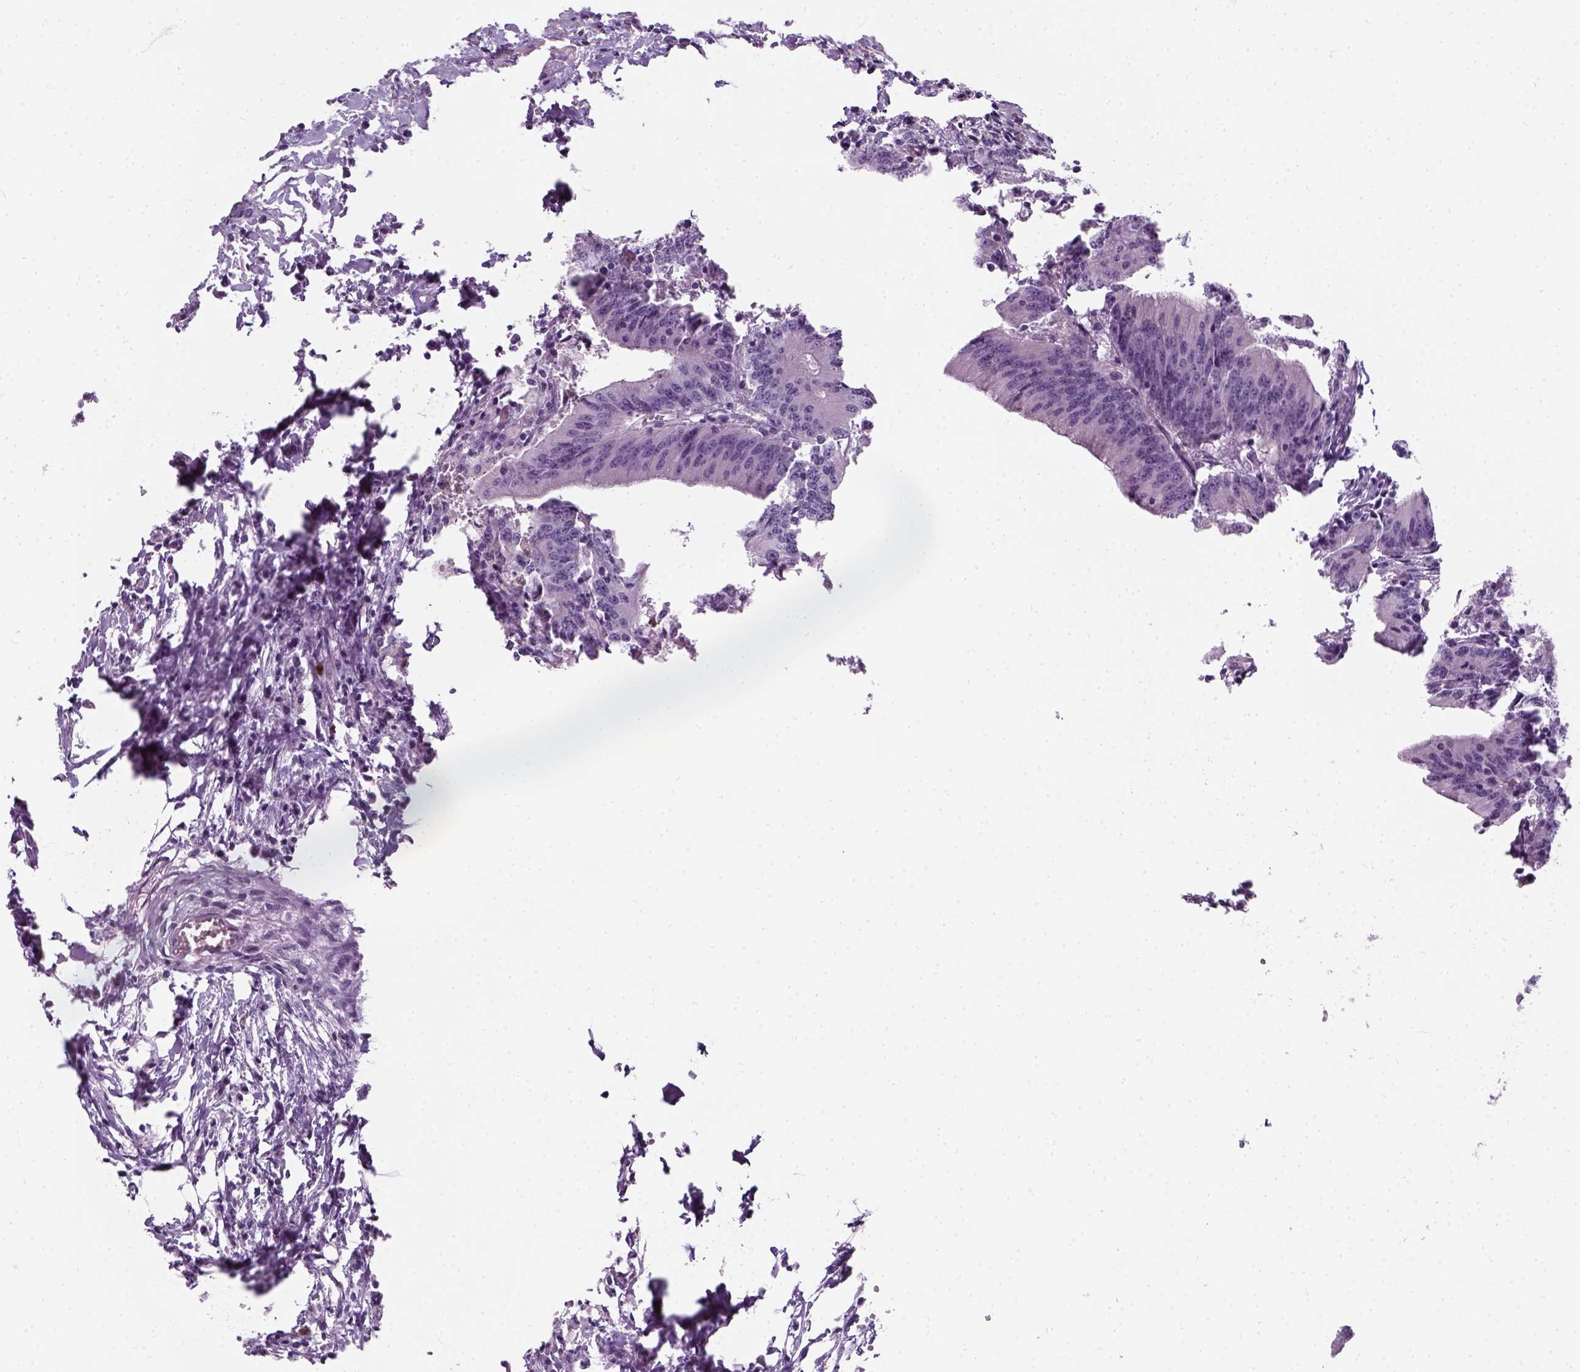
{"staining": {"intensity": "negative", "quantity": "none", "location": "none"}, "tissue": "colorectal cancer", "cell_type": "Tumor cells", "image_type": "cancer", "snomed": [{"axis": "morphology", "description": "Adenocarcinoma, NOS"}, {"axis": "topography", "description": "Colon"}], "caption": "Immunohistochemistry (IHC) of adenocarcinoma (colorectal) reveals no staining in tumor cells.", "gene": "IL4", "patient": {"sex": "female", "age": 78}}